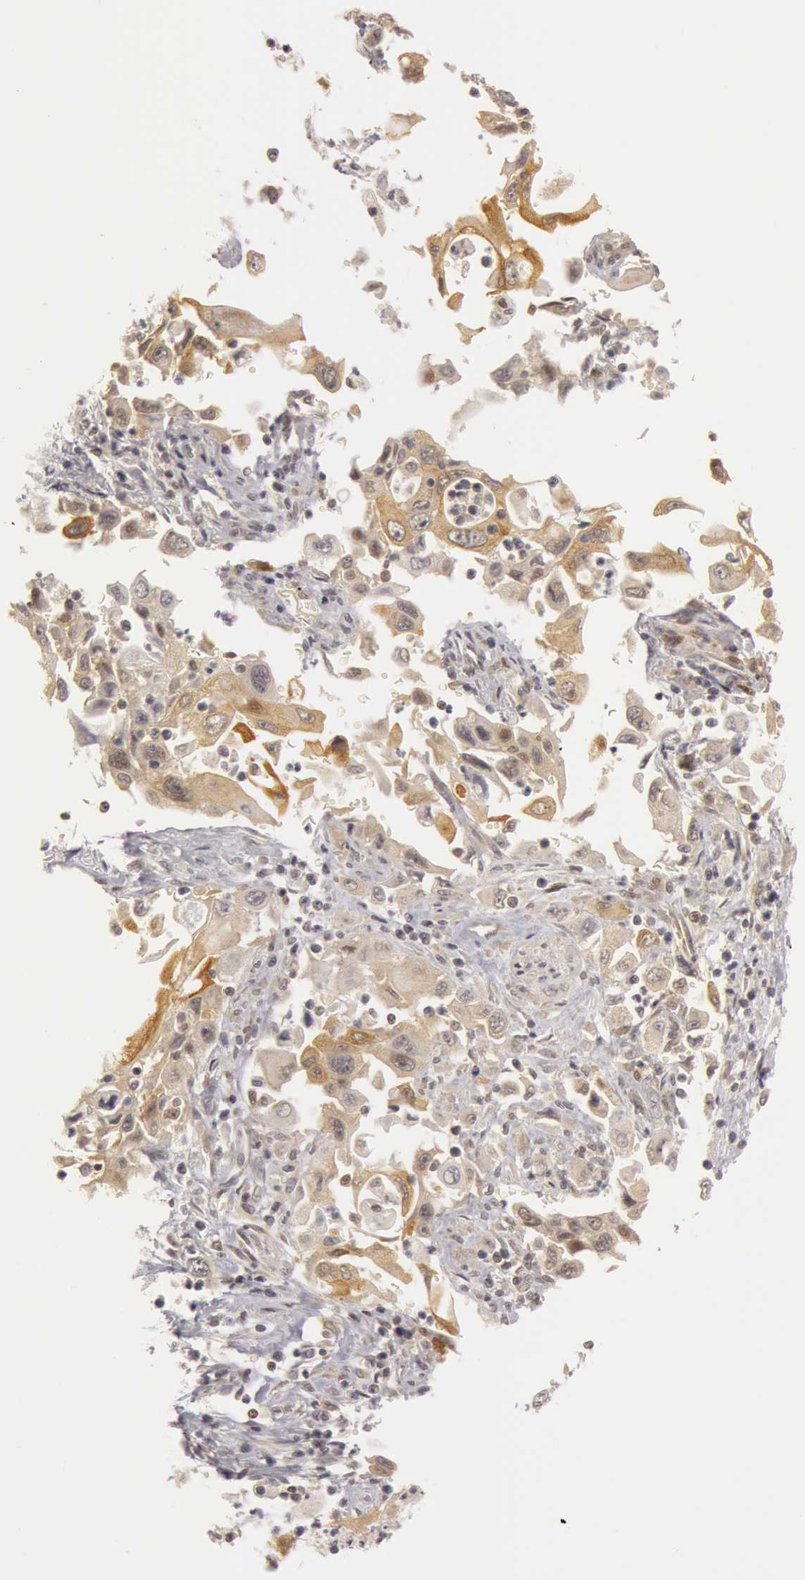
{"staining": {"intensity": "weak", "quantity": "<25%", "location": "cytoplasmic/membranous"}, "tissue": "pancreatic cancer", "cell_type": "Tumor cells", "image_type": "cancer", "snomed": [{"axis": "morphology", "description": "Adenocarcinoma, NOS"}, {"axis": "topography", "description": "Pancreas"}], "caption": "Immunohistochemistry image of adenocarcinoma (pancreatic) stained for a protein (brown), which exhibits no staining in tumor cells. (Stains: DAB (3,3'-diaminobenzidine) immunohistochemistry (IHC) with hematoxylin counter stain, Microscopy: brightfield microscopy at high magnification).", "gene": "OASL", "patient": {"sex": "male", "age": 70}}